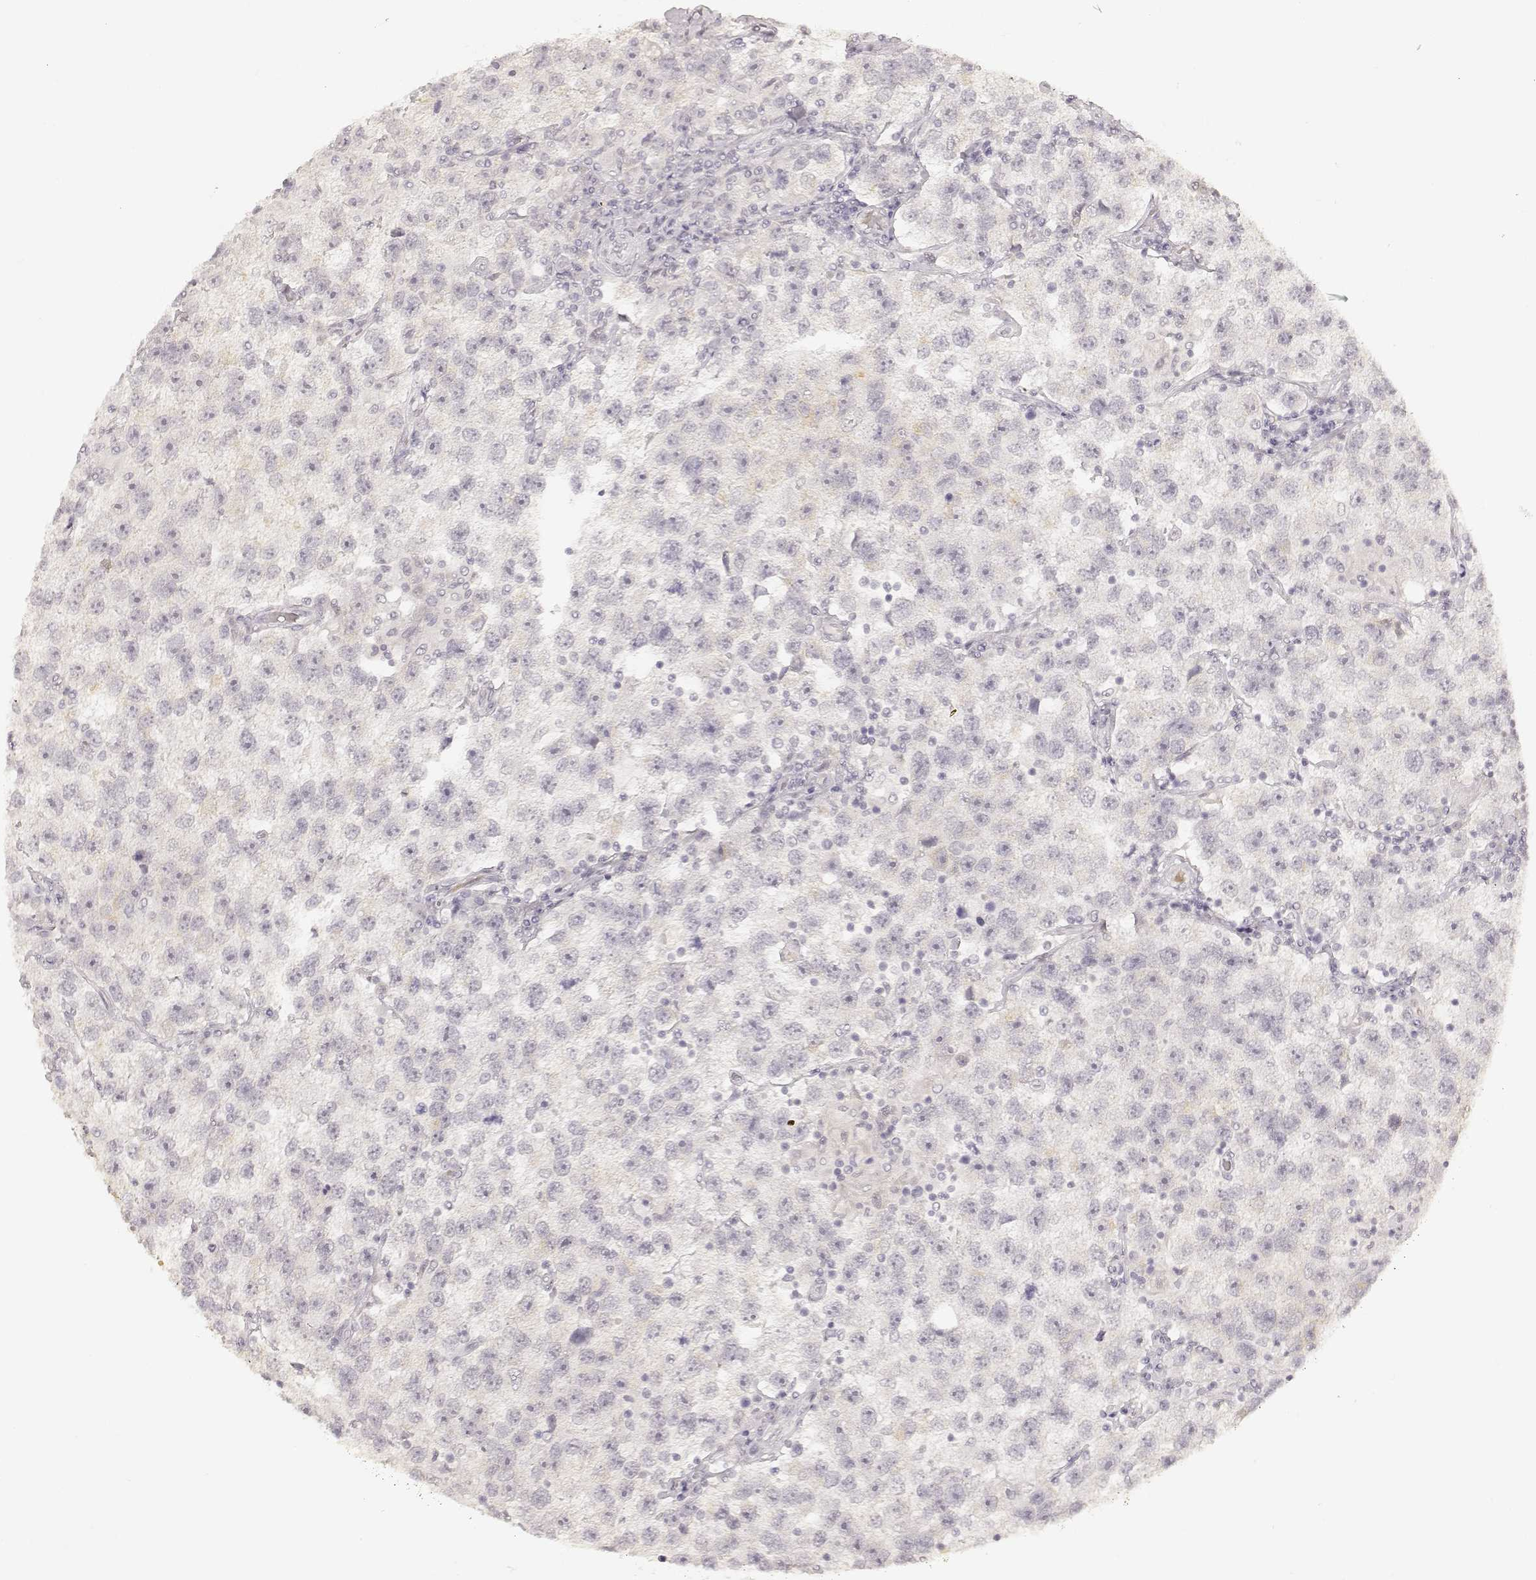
{"staining": {"intensity": "negative", "quantity": "none", "location": "none"}, "tissue": "testis cancer", "cell_type": "Tumor cells", "image_type": "cancer", "snomed": [{"axis": "morphology", "description": "Seminoma, NOS"}, {"axis": "topography", "description": "Testis"}], "caption": "This image is of testis cancer stained with immunohistochemistry (IHC) to label a protein in brown with the nuclei are counter-stained blue. There is no staining in tumor cells.", "gene": "LAMC2", "patient": {"sex": "male", "age": 26}}